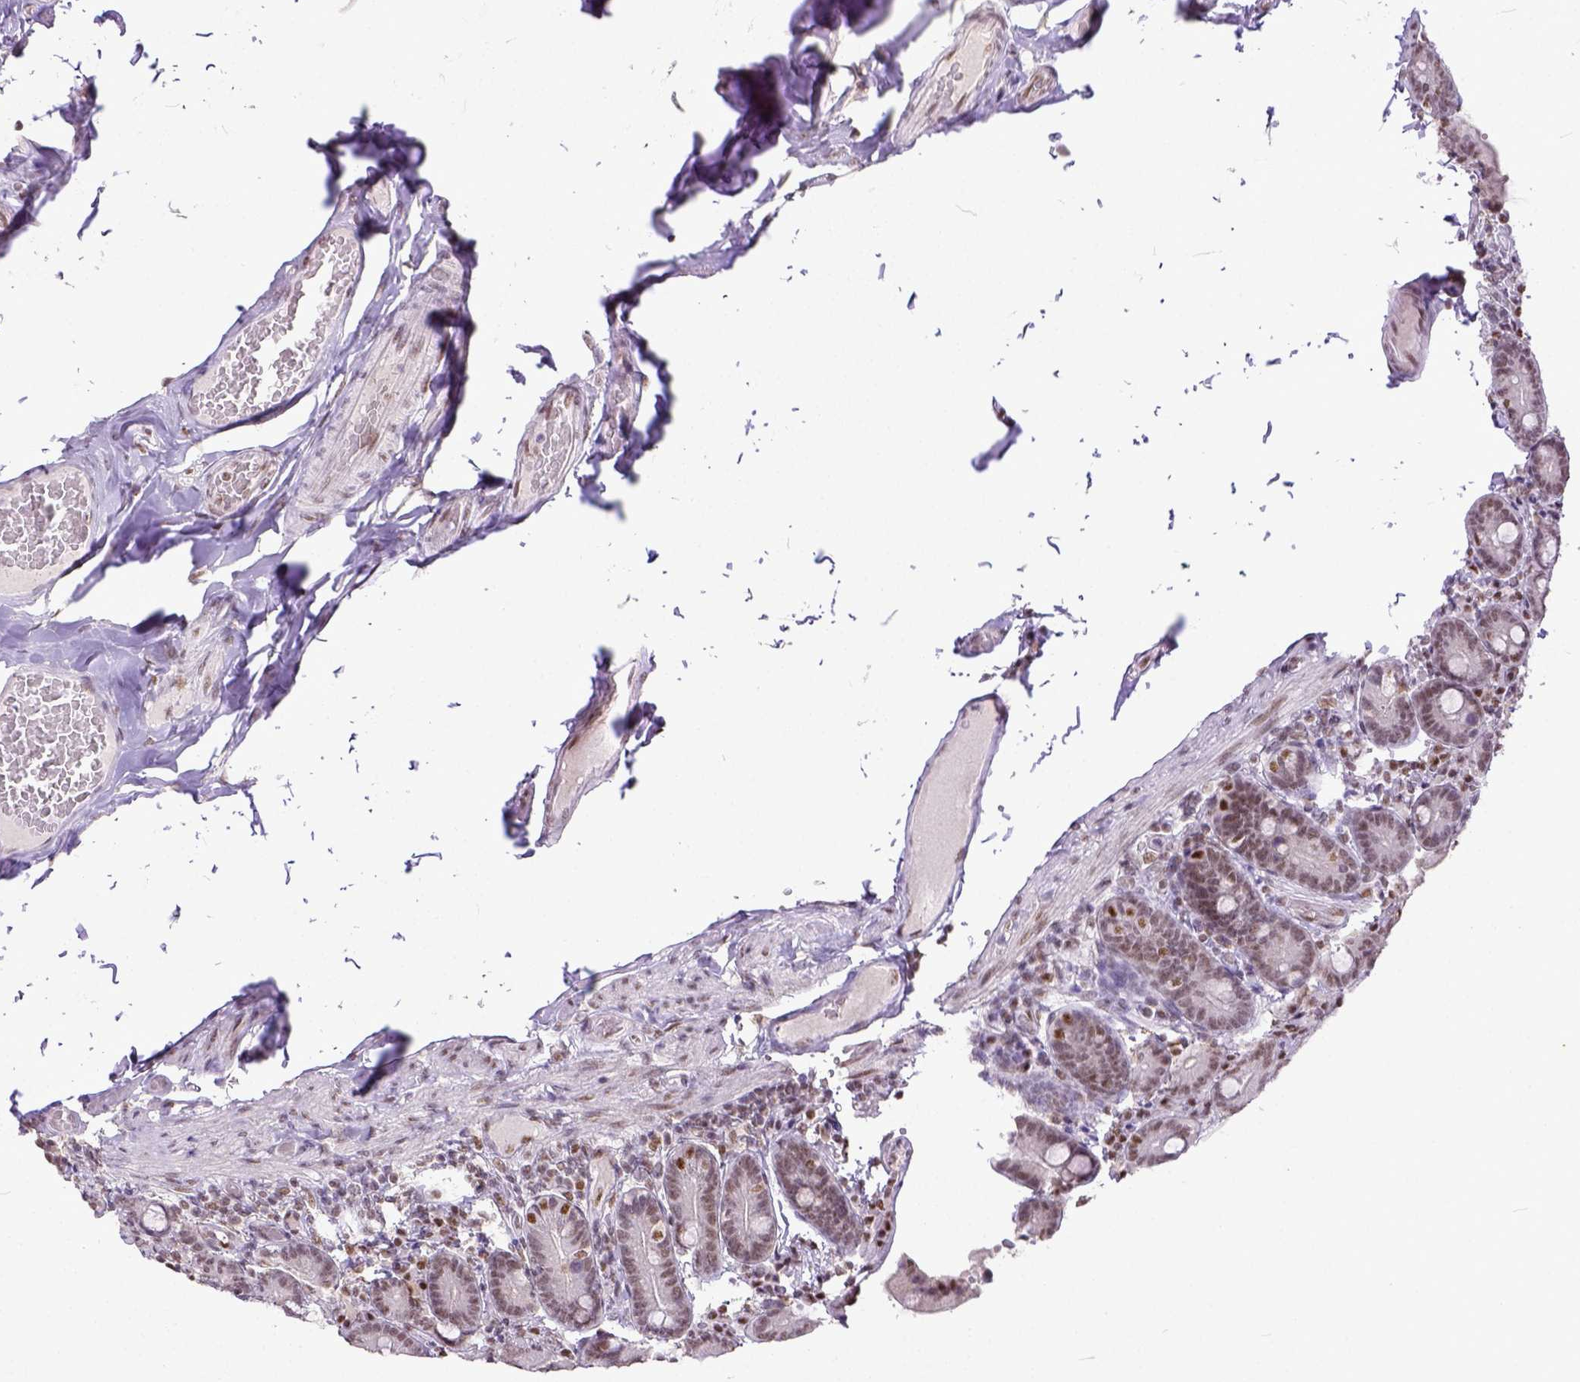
{"staining": {"intensity": "weak", "quantity": ">75%", "location": "nuclear"}, "tissue": "duodenum", "cell_type": "Glandular cells", "image_type": "normal", "snomed": [{"axis": "morphology", "description": "Normal tissue, NOS"}, {"axis": "topography", "description": "Duodenum"}], "caption": "The histopathology image exhibits staining of unremarkable duodenum, revealing weak nuclear protein positivity (brown color) within glandular cells.", "gene": "ERCC1", "patient": {"sex": "female", "age": 62}}